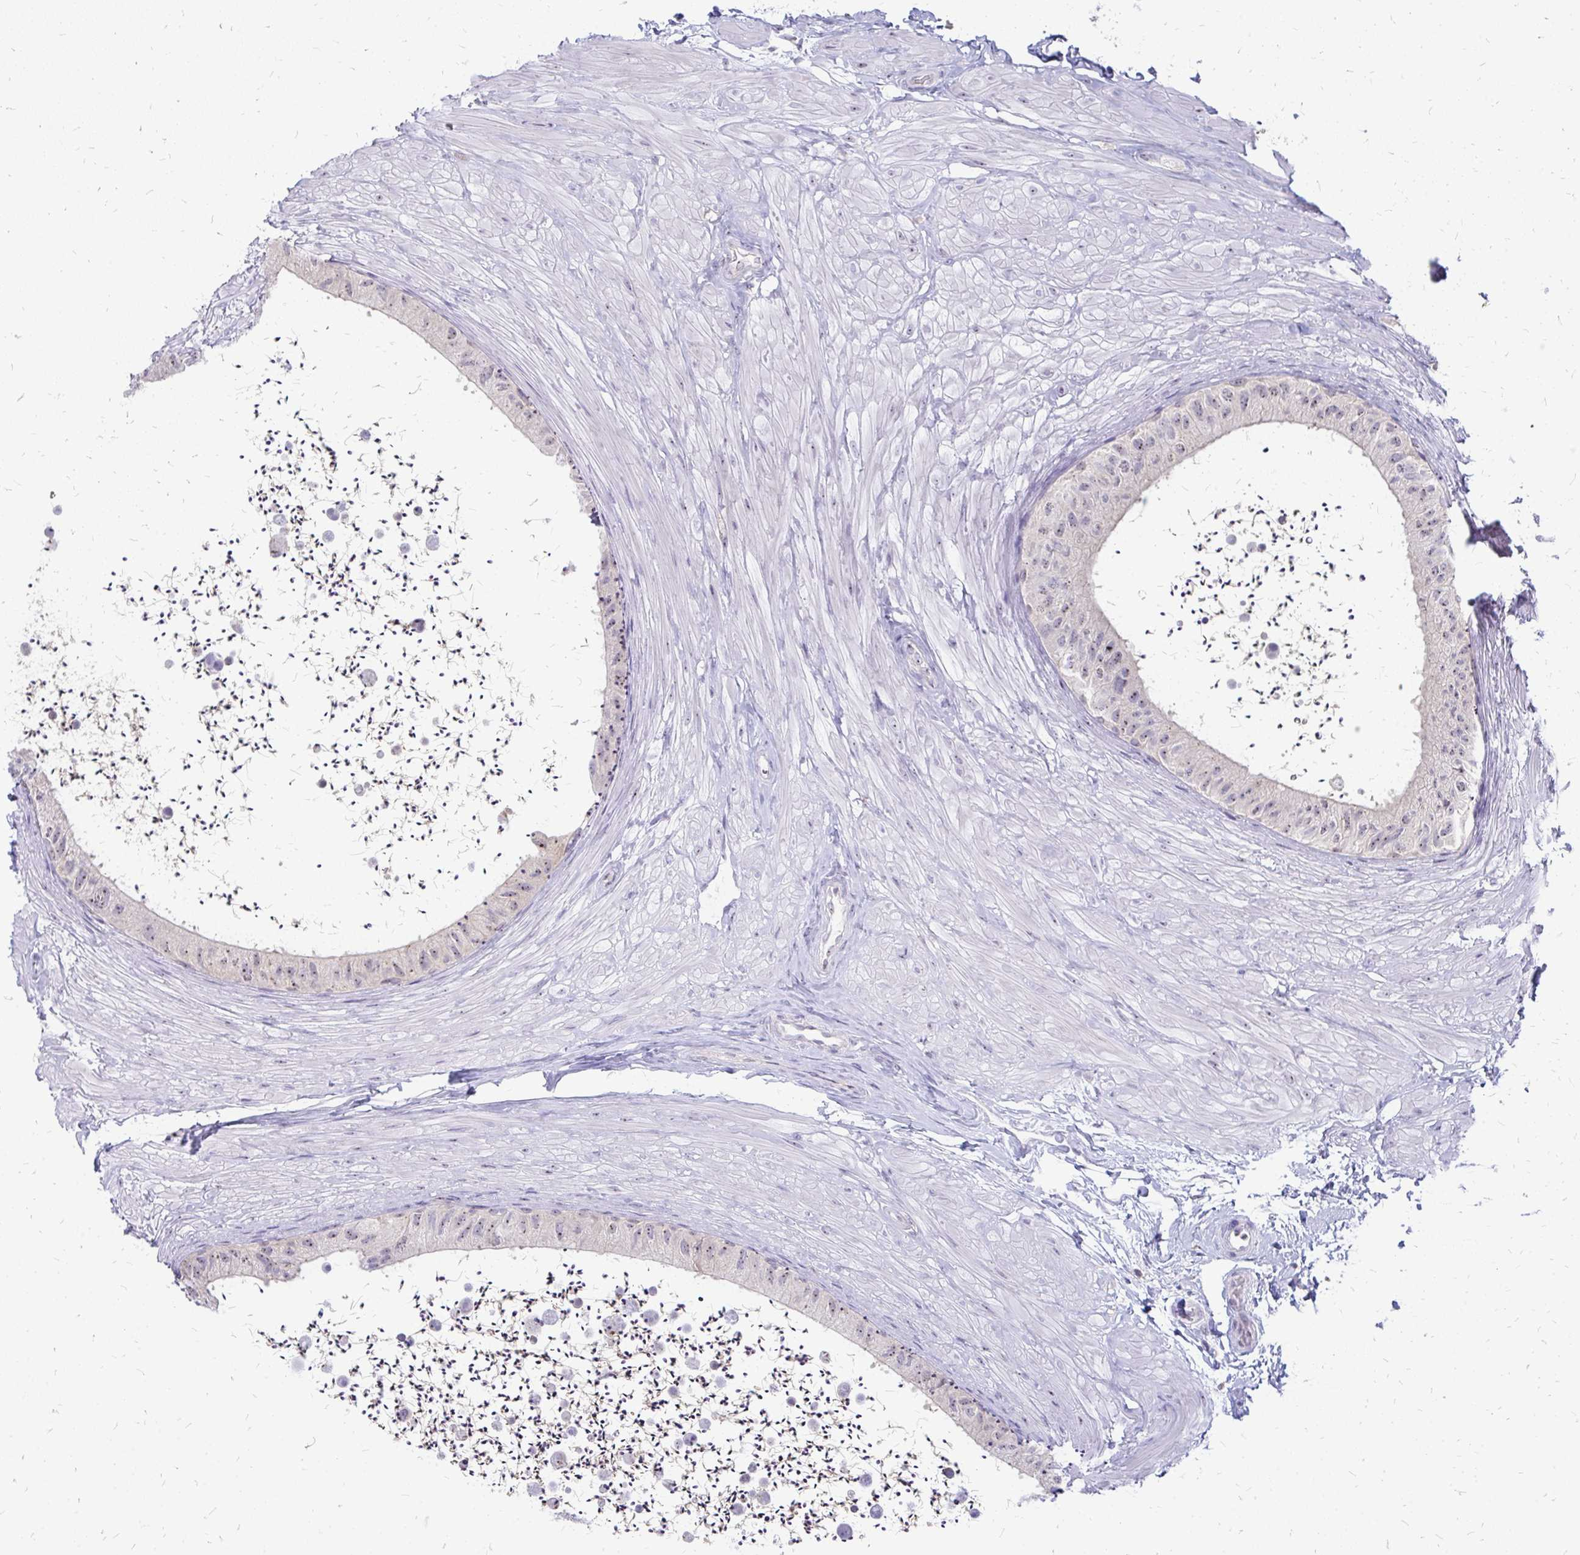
{"staining": {"intensity": "weak", "quantity": "25%-75%", "location": "nuclear"}, "tissue": "epididymis", "cell_type": "Glandular cells", "image_type": "normal", "snomed": [{"axis": "morphology", "description": "Normal tissue, NOS"}, {"axis": "topography", "description": "Epididymis"}, {"axis": "topography", "description": "Peripheral nerve tissue"}], "caption": "Protein staining demonstrates weak nuclear expression in about 25%-75% of glandular cells in benign epididymis.", "gene": "FAM9A", "patient": {"sex": "male", "age": 32}}